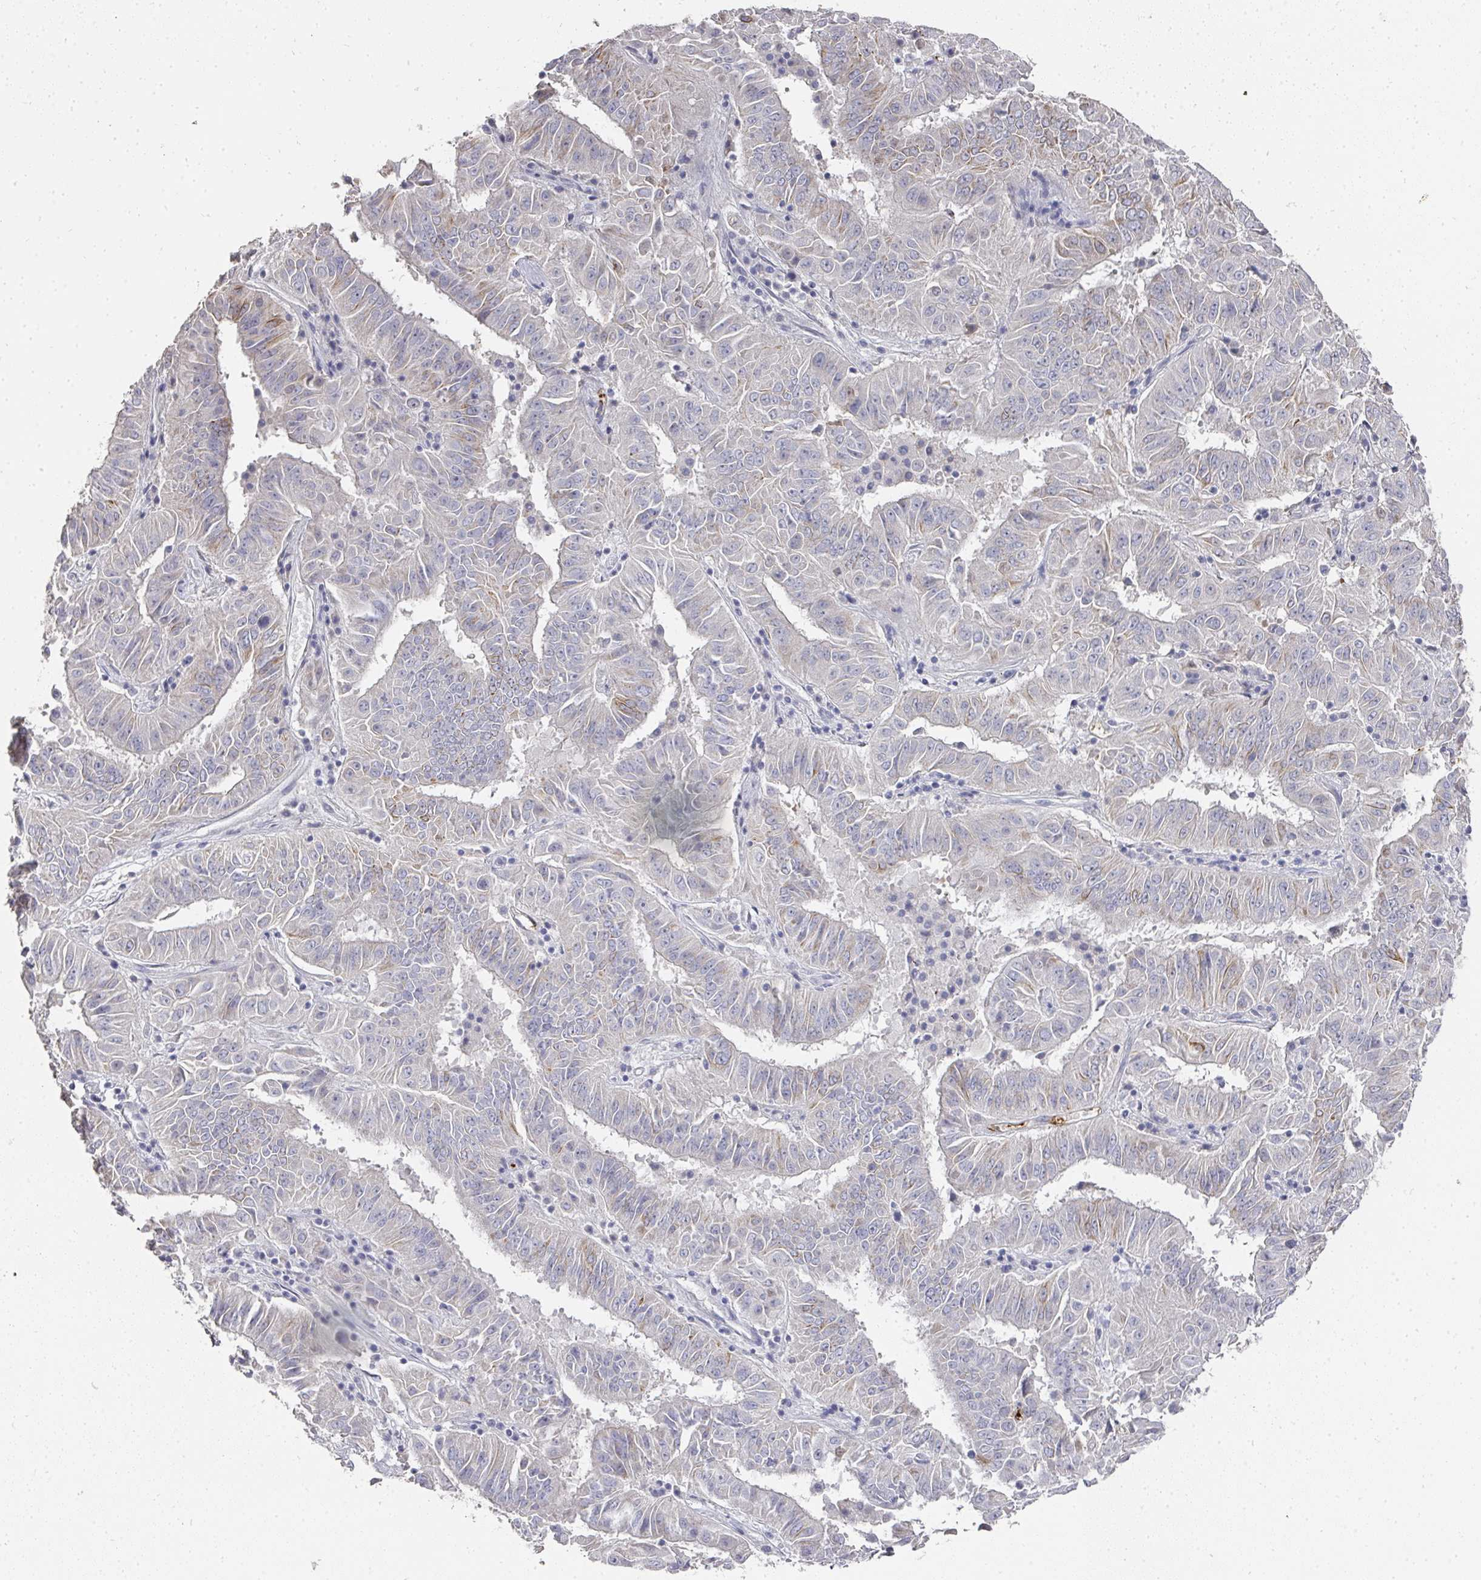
{"staining": {"intensity": "moderate", "quantity": "<25%", "location": "cytoplasmic/membranous"}, "tissue": "pancreatic cancer", "cell_type": "Tumor cells", "image_type": "cancer", "snomed": [{"axis": "morphology", "description": "Adenocarcinoma, NOS"}, {"axis": "topography", "description": "Pancreas"}], "caption": "High-power microscopy captured an immunohistochemistry (IHC) image of adenocarcinoma (pancreatic), revealing moderate cytoplasmic/membranous staining in approximately <25% of tumor cells.", "gene": "CAMP", "patient": {"sex": "male", "age": 63}}